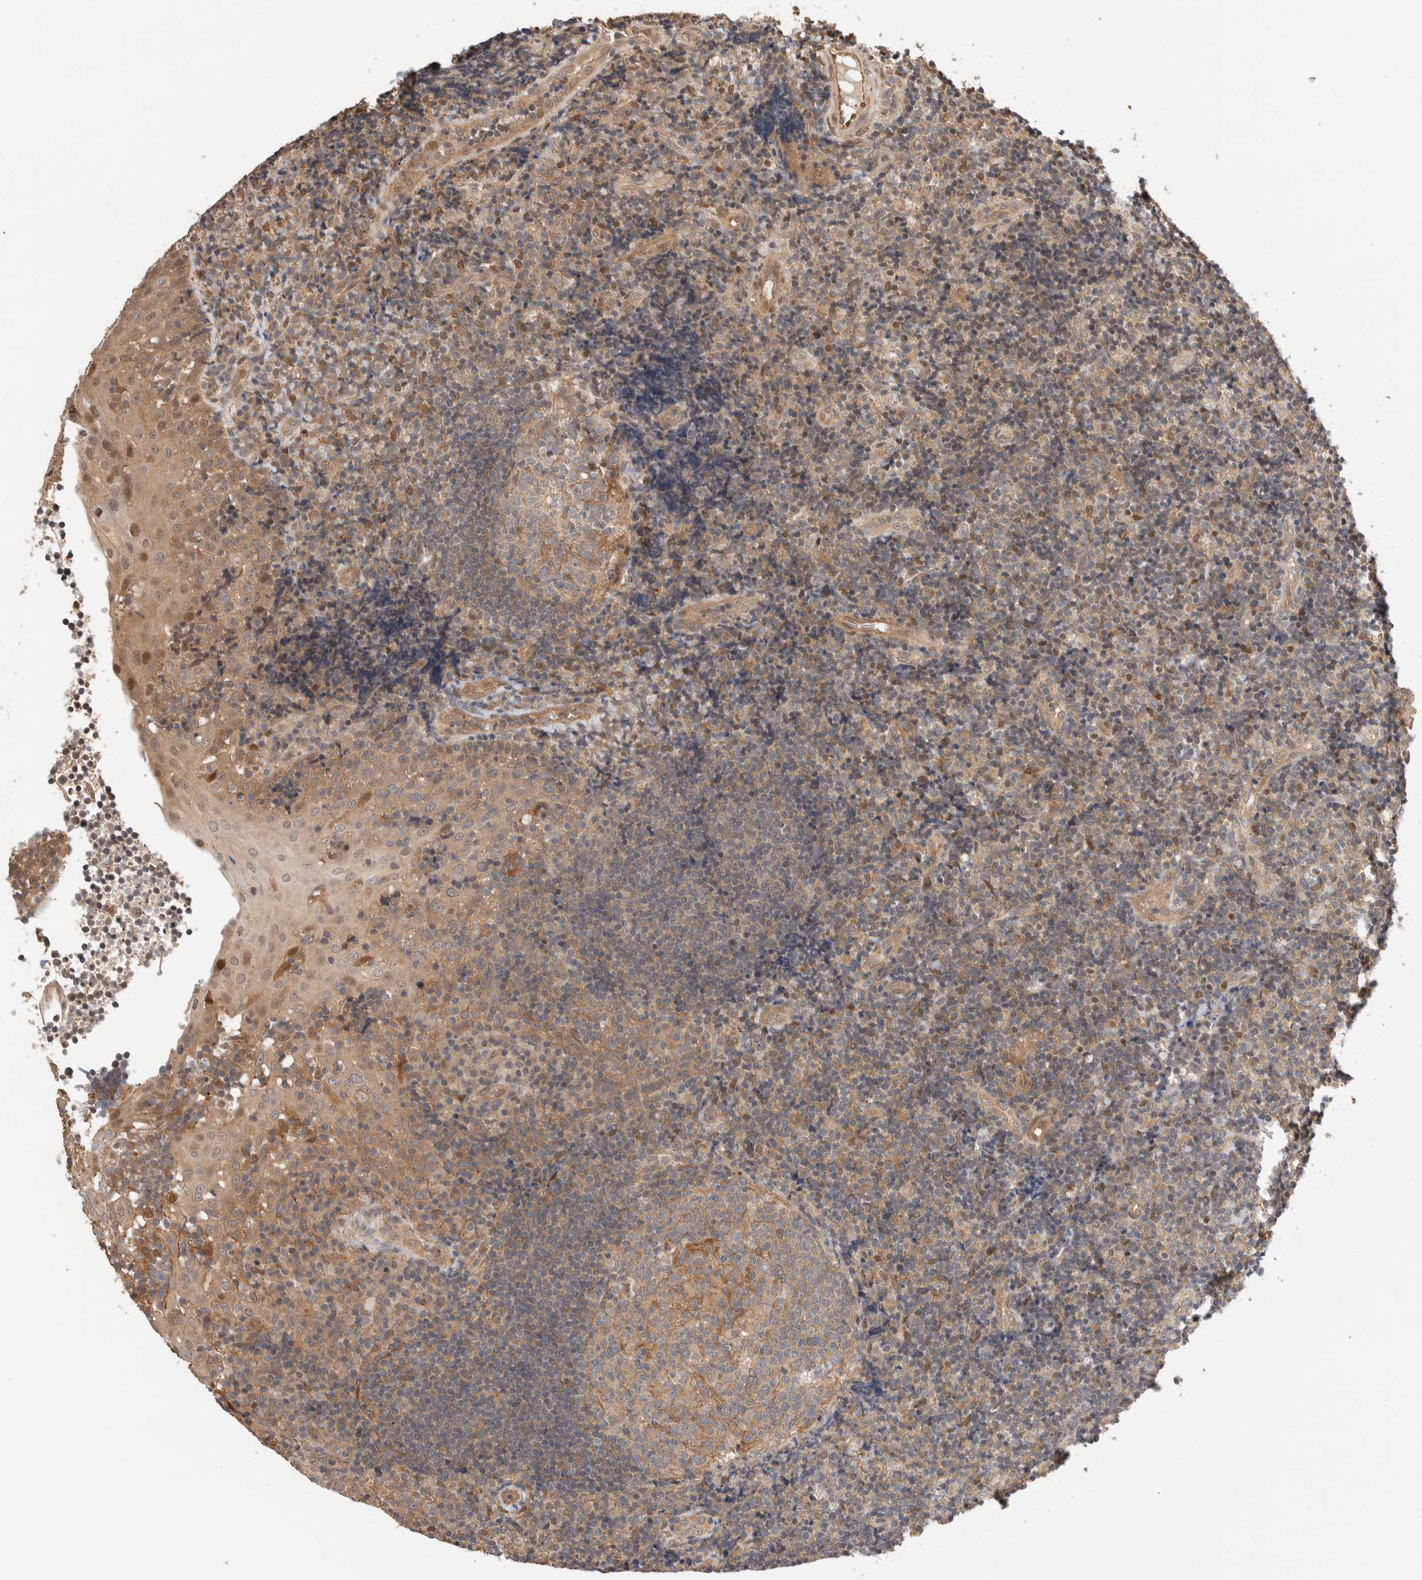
{"staining": {"intensity": "moderate", "quantity": "<25%", "location": "cytoplasmic/membranous"}, "tissue": "tonsil", "cell_type": "Germinal center cells", "image_type": "normal", "snomed": [{"axis": "morphology", "description": "Normal tissue, NOS"}, {"axis": "topography", "description": "Tonsil"}], "caption": "Immunohistochemistry image of unremarkable tonsil stained for a protein (brown), which demonstrates low levels of moderate cytoplasmic/membranous positivity in about <25% of germinal center cells.", "gene": "OTUD6B", "patient": {"sex": "female", "age": 40}}